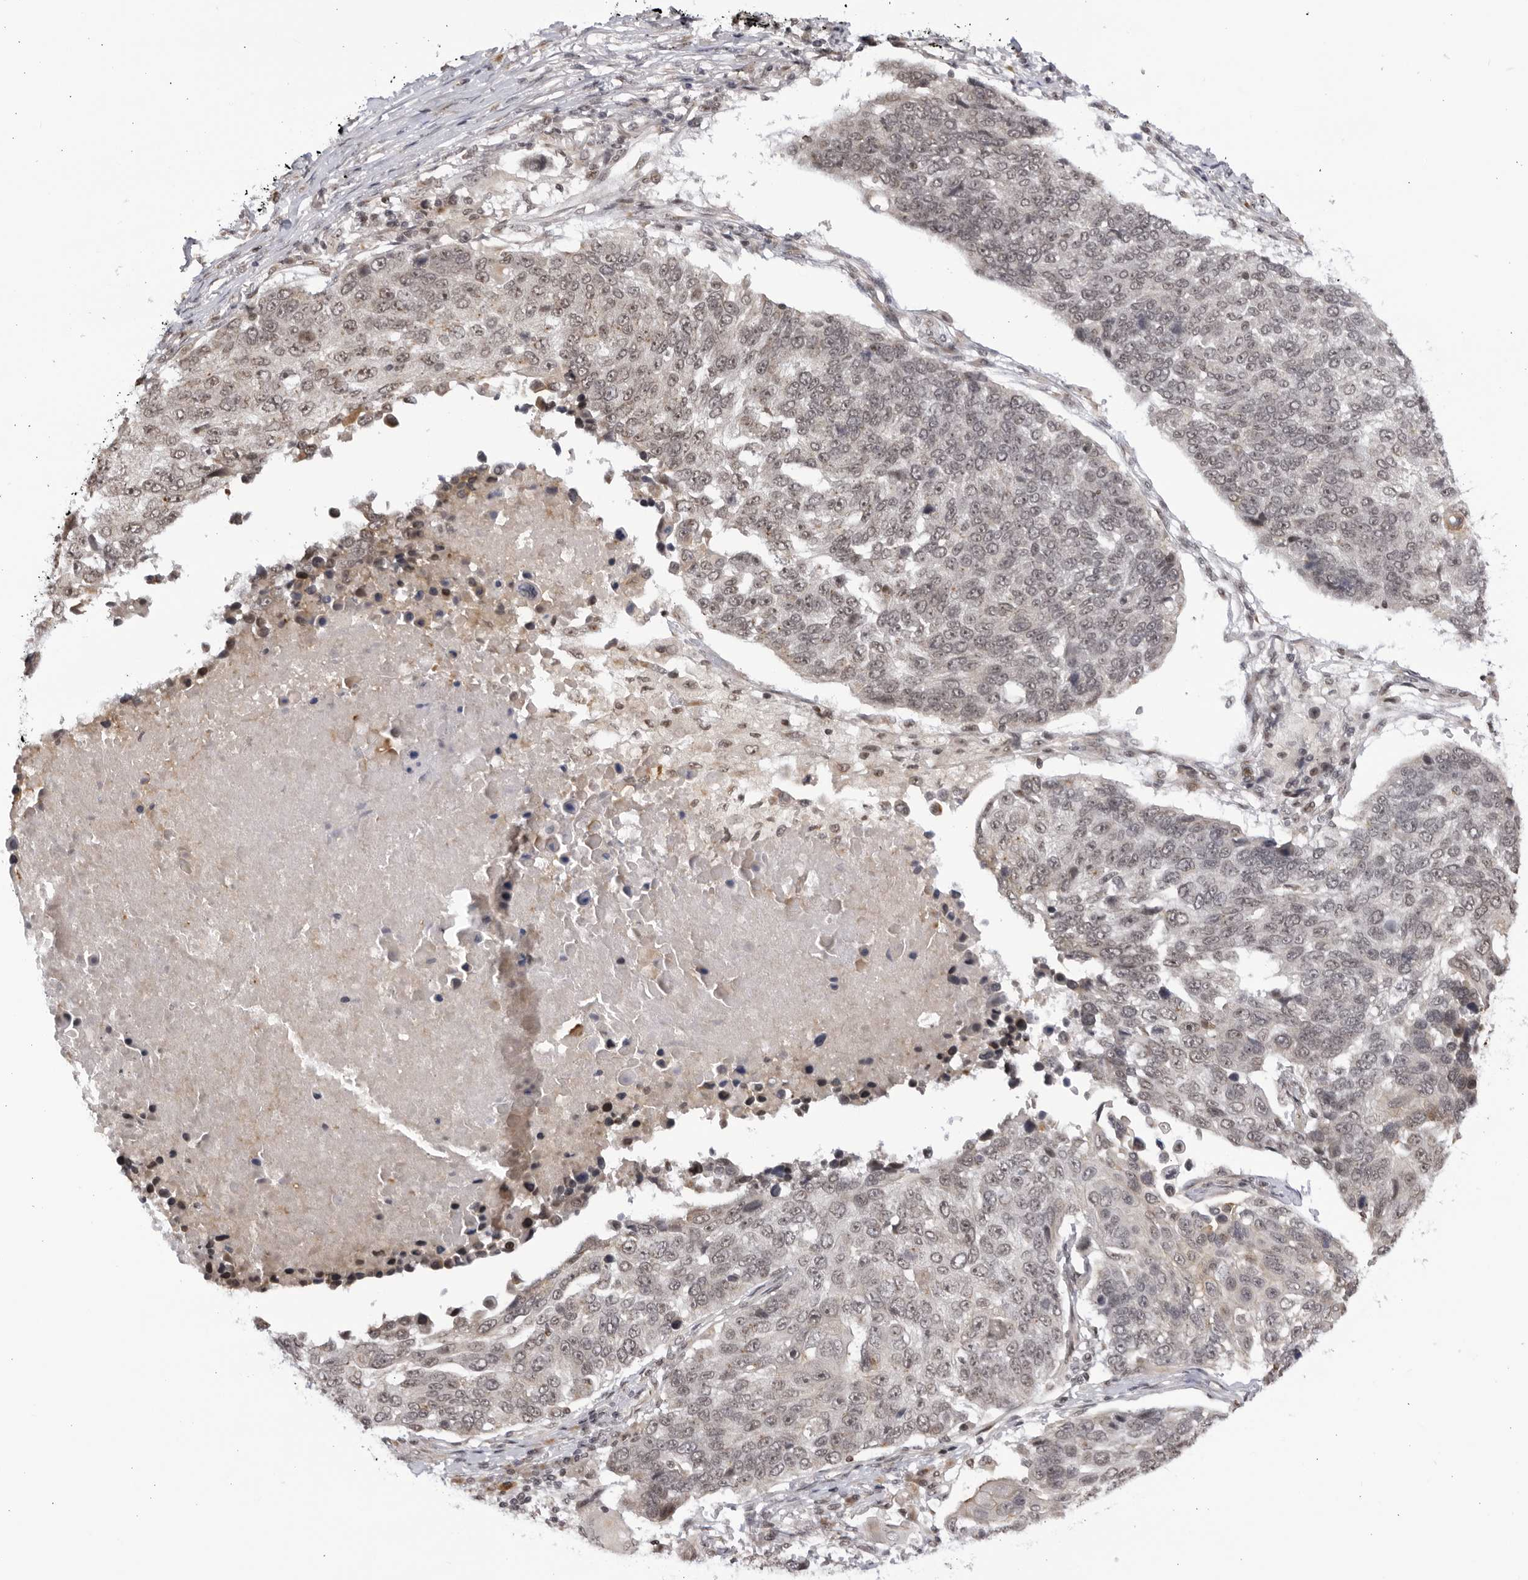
{"staining": {"intensity": "weak", "quantity": "25%-75%", "location": "nuclear"}, "tissue": "lung cancer", "cell_type": "Tumor cells", "image_type": "cancer", "snomed": [{"axis": "morphology", "description": "Squamous cell carcinoma, NOS"}, {"axis": "topography", "description": "Lung"}], "caption": "Immunohistochemical staining of human squamous cell carcinoma (lung) displays low levels of weak nuclear protein expression in about 25%-75% of tumor cells.", "gene": "RASGEF1C", "patient": {"sex": "male", "age": 66}}